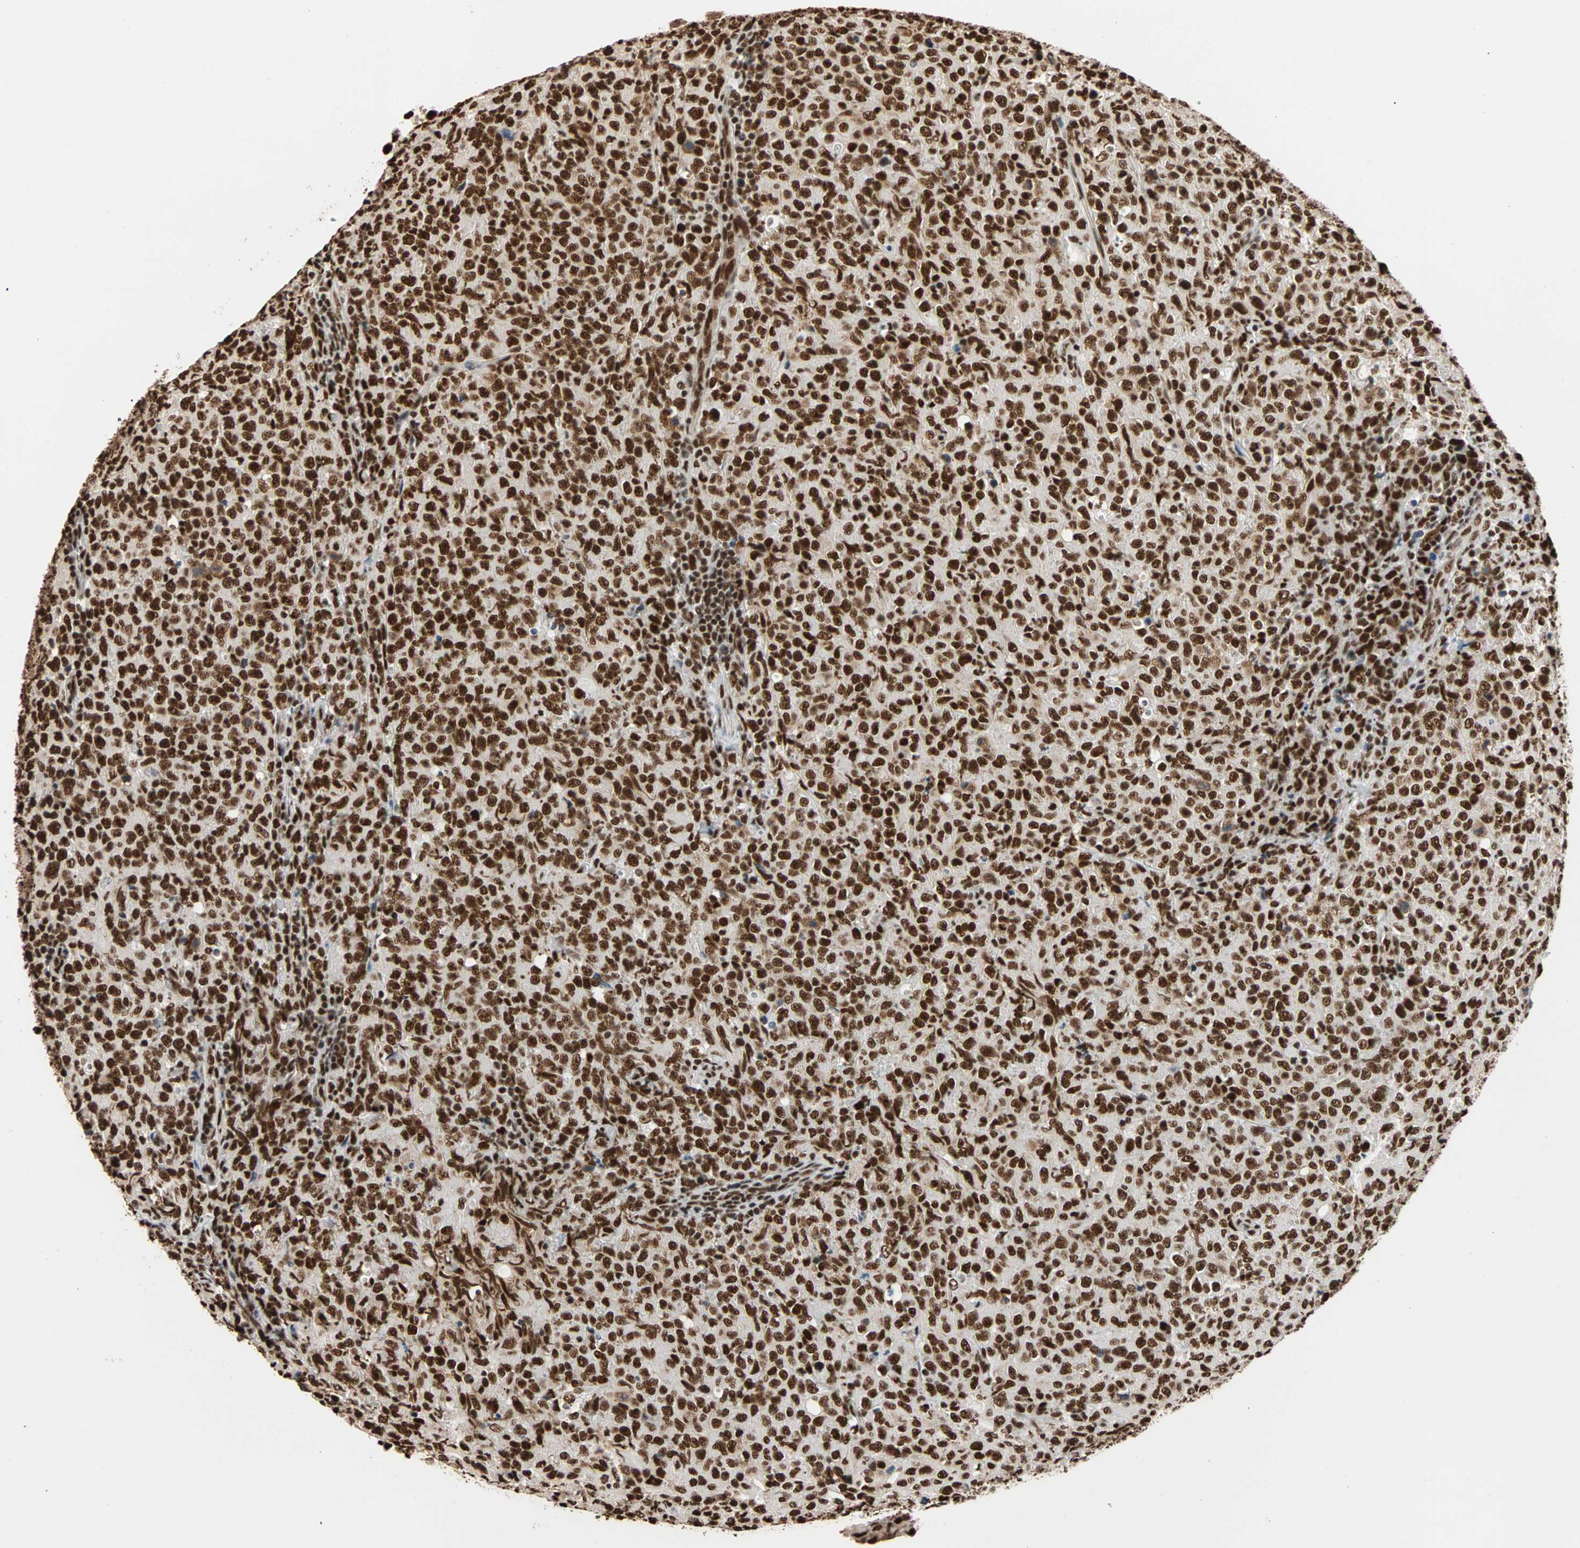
{"staining": {"intensity": "strong", "quantity": ">75%", "location": "nuclear"}, "tissue": "lymphoma", "cell_type": "Tumor cells", "image_type": "cancer", "snomed": [{"axis": "morphology", "description": "Malignant lymphoma, non-Hodgkin's type, High grade"}, {"axis": "topography", "description": "Tonsil"}], "caption": "Protein analysis of lymphoma tissue displays strong nuclear expression in approximately >75% of tumor cells.", "gene": "ILF2", "patient": {"sex": "female", "age": 36}}